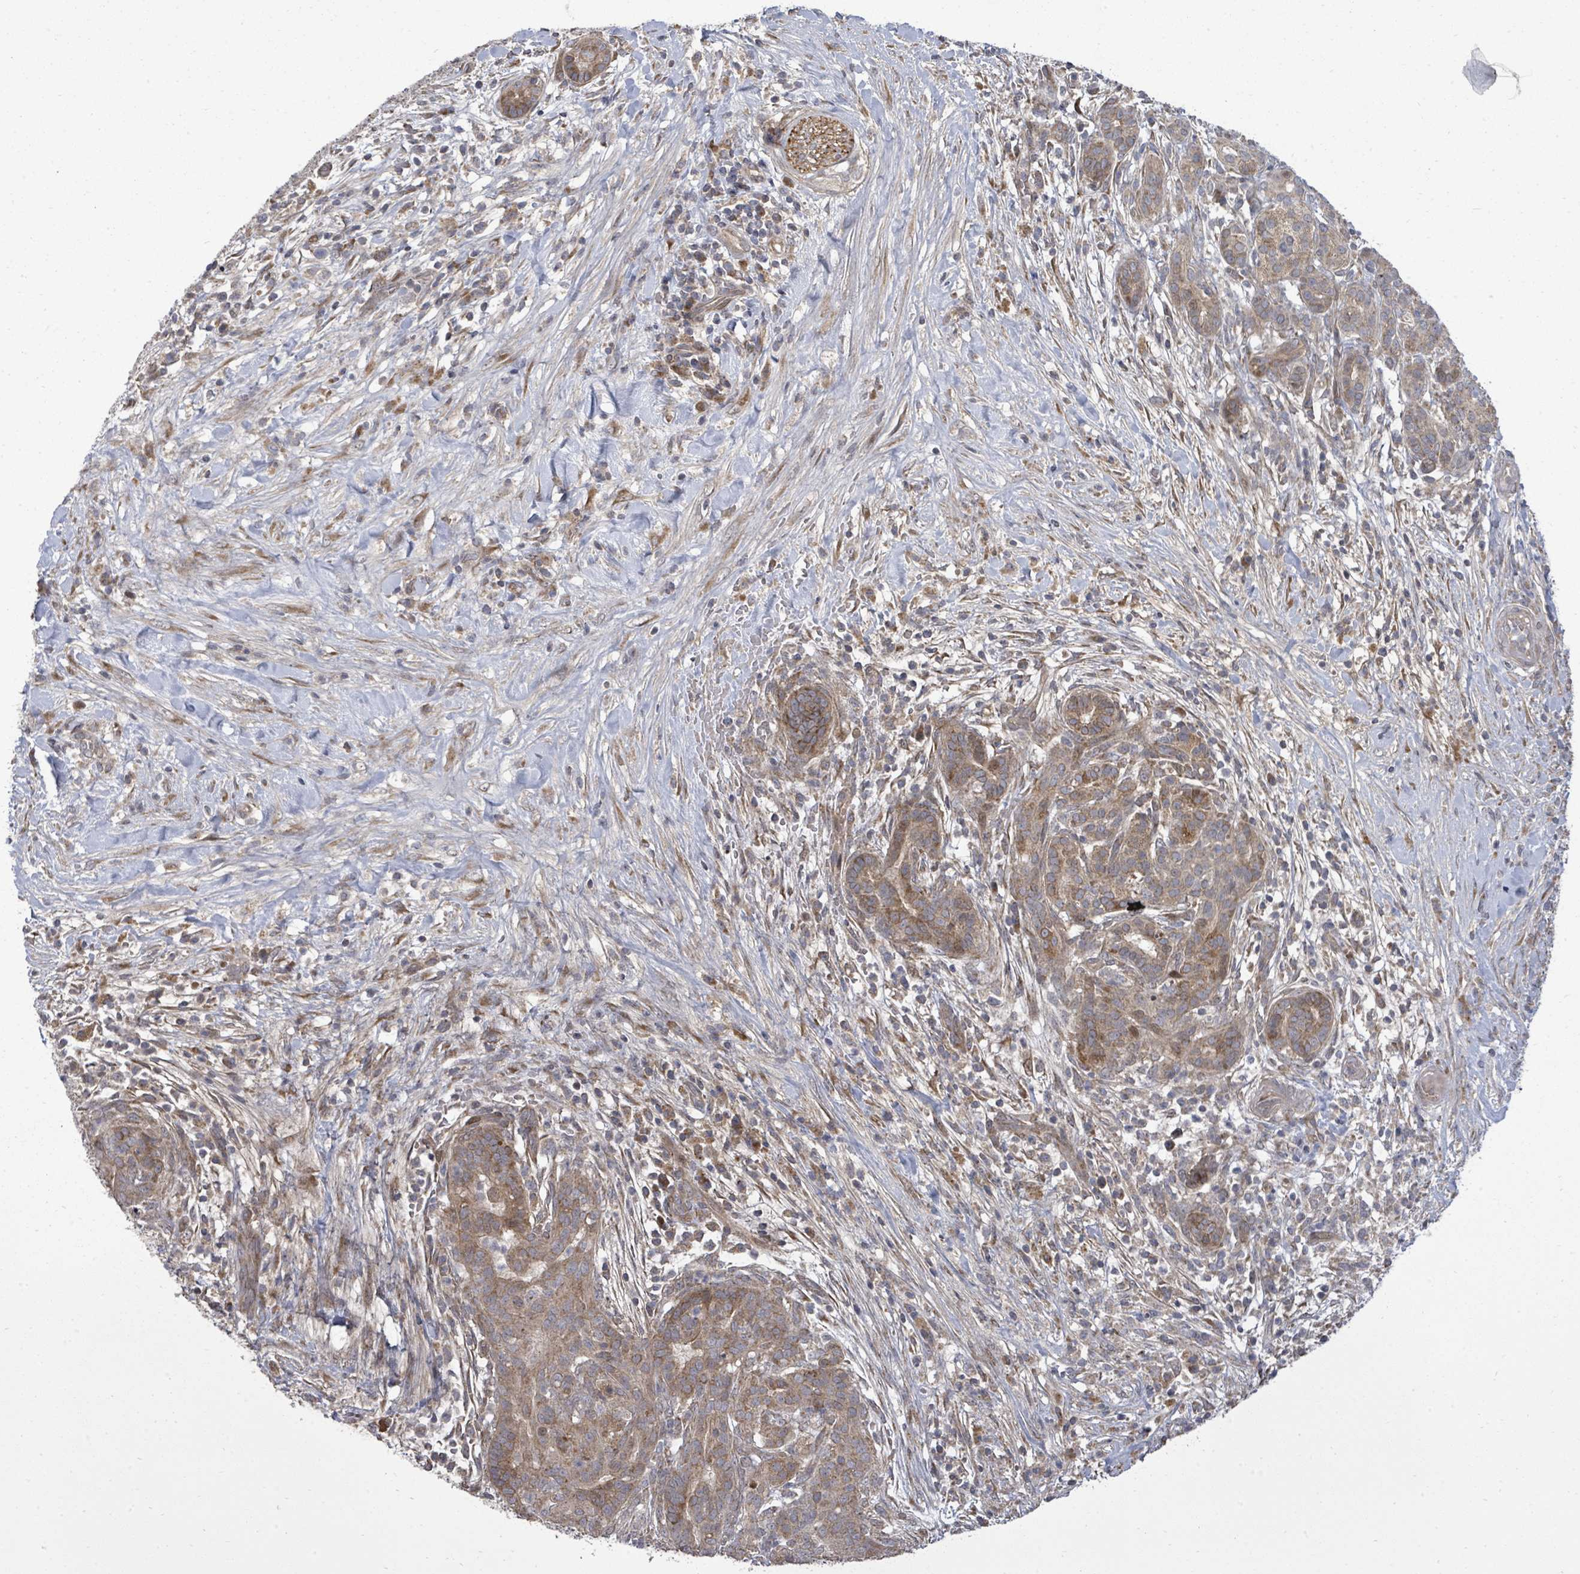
{"staining": {"intensity": "moderate", "quantity": ">75%", "location": "cytoplasmic/membranous"}, "tissue": "pancreatic cancer", "cell_type": "Tumor cells", "image_type": "cancer", "snomed": [{"axis": "morphology", "description": "Adenocarcinoma, NOS"}, {"axis": "topography", "description": "Pancreas"}], "caption": "Immunohistochemical staining of human pancreatic adenocarcinoma exhibits moderate cytoplasmic/membranous protein expression in about >75% of tumor cells.", "gene": "KRTAP27-1", "patient": {"sex": "male", "age": 44}}